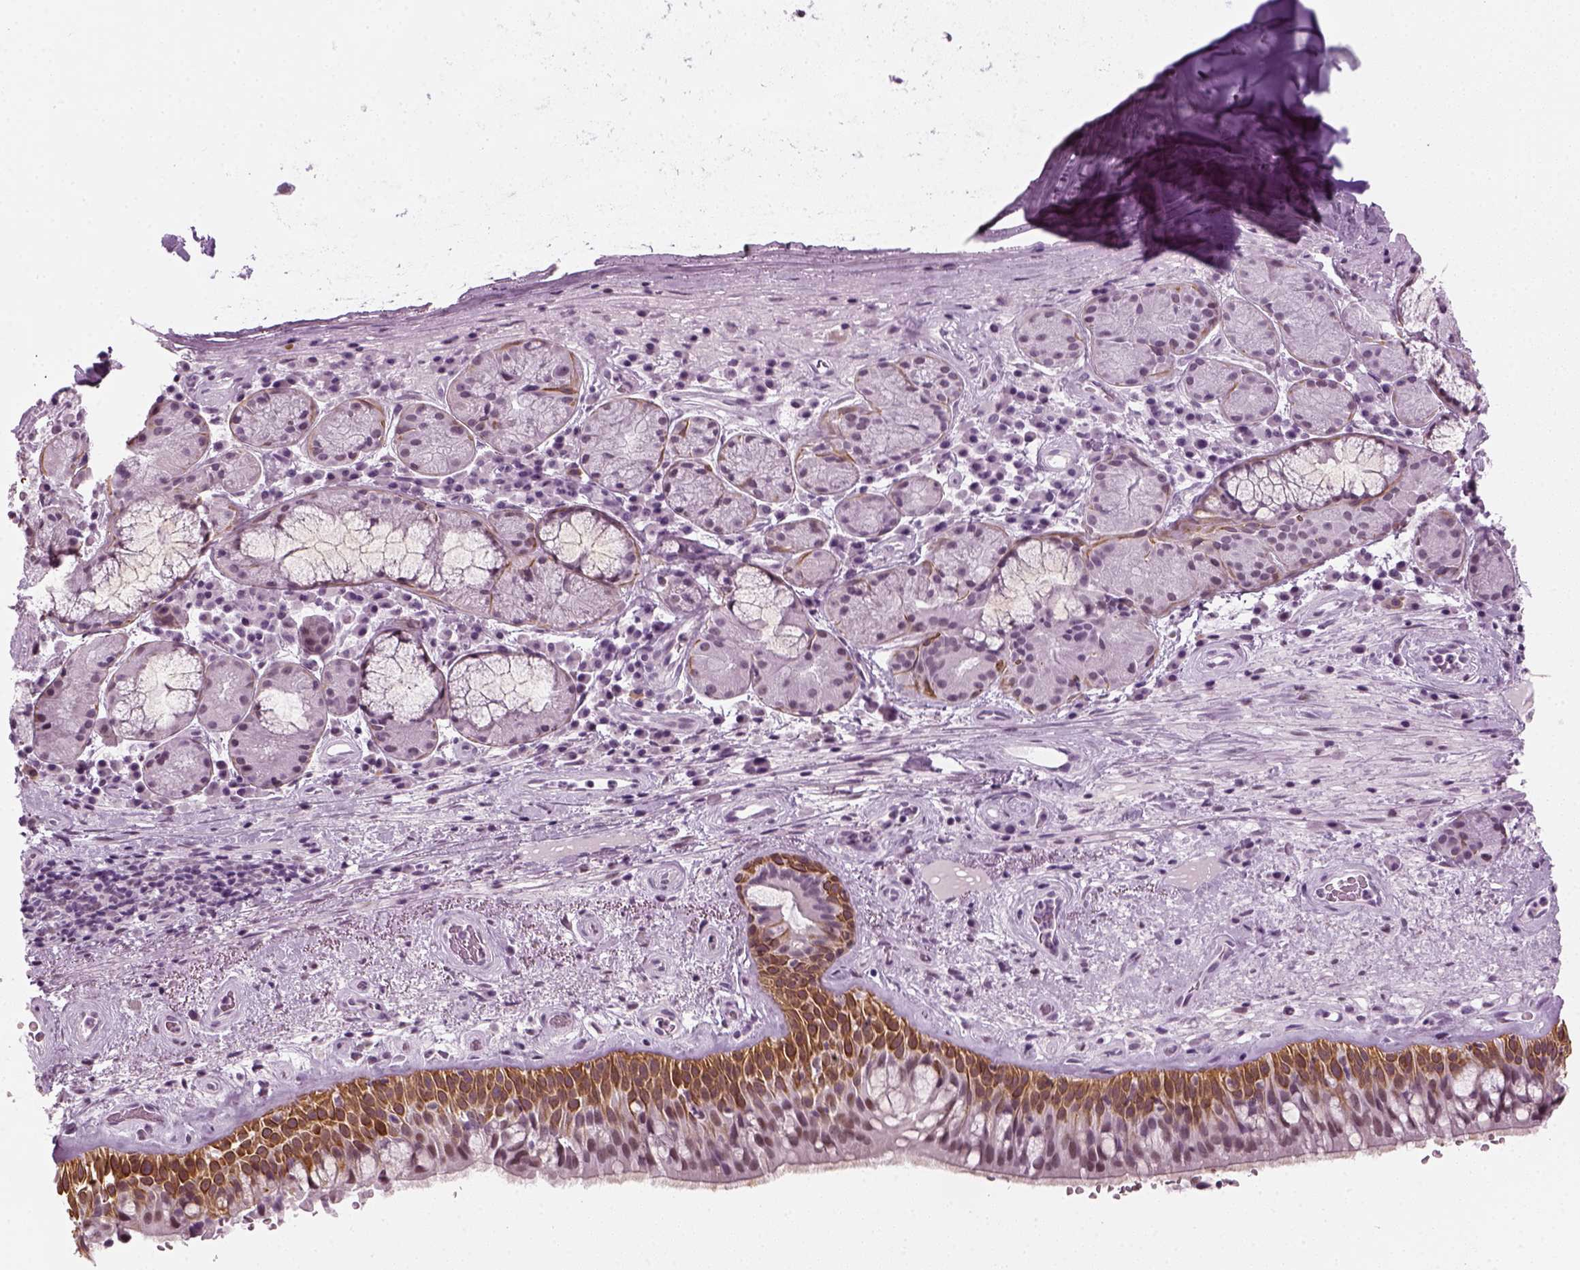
{"staining": {"intensity": "strong", "quantity": "25%-75%", "location": "cytoplasmic/membranous,nuclear"}, "tissue": "bronchus", "cell_type": "Respiratory epithelial cells", "image_type": "normal", "snomed": [{"axis": "morphology", "description": "Normal tissue, NOS"}, {"axis": "topography", "description": "Bronchus"}], "caption": "Immunohistochemical staining of unremarkable human bronchus exhibits strong cytoplasmic/membranous,nuclear protein staining in approximately 25%-75% of respiratory epithelial cells. Immunohistochemistry (ihc) stains the protein in brown and the nuclei are stained blue.", "gene": "KRT75", "patient": {"sex": "male", "age": 48}}